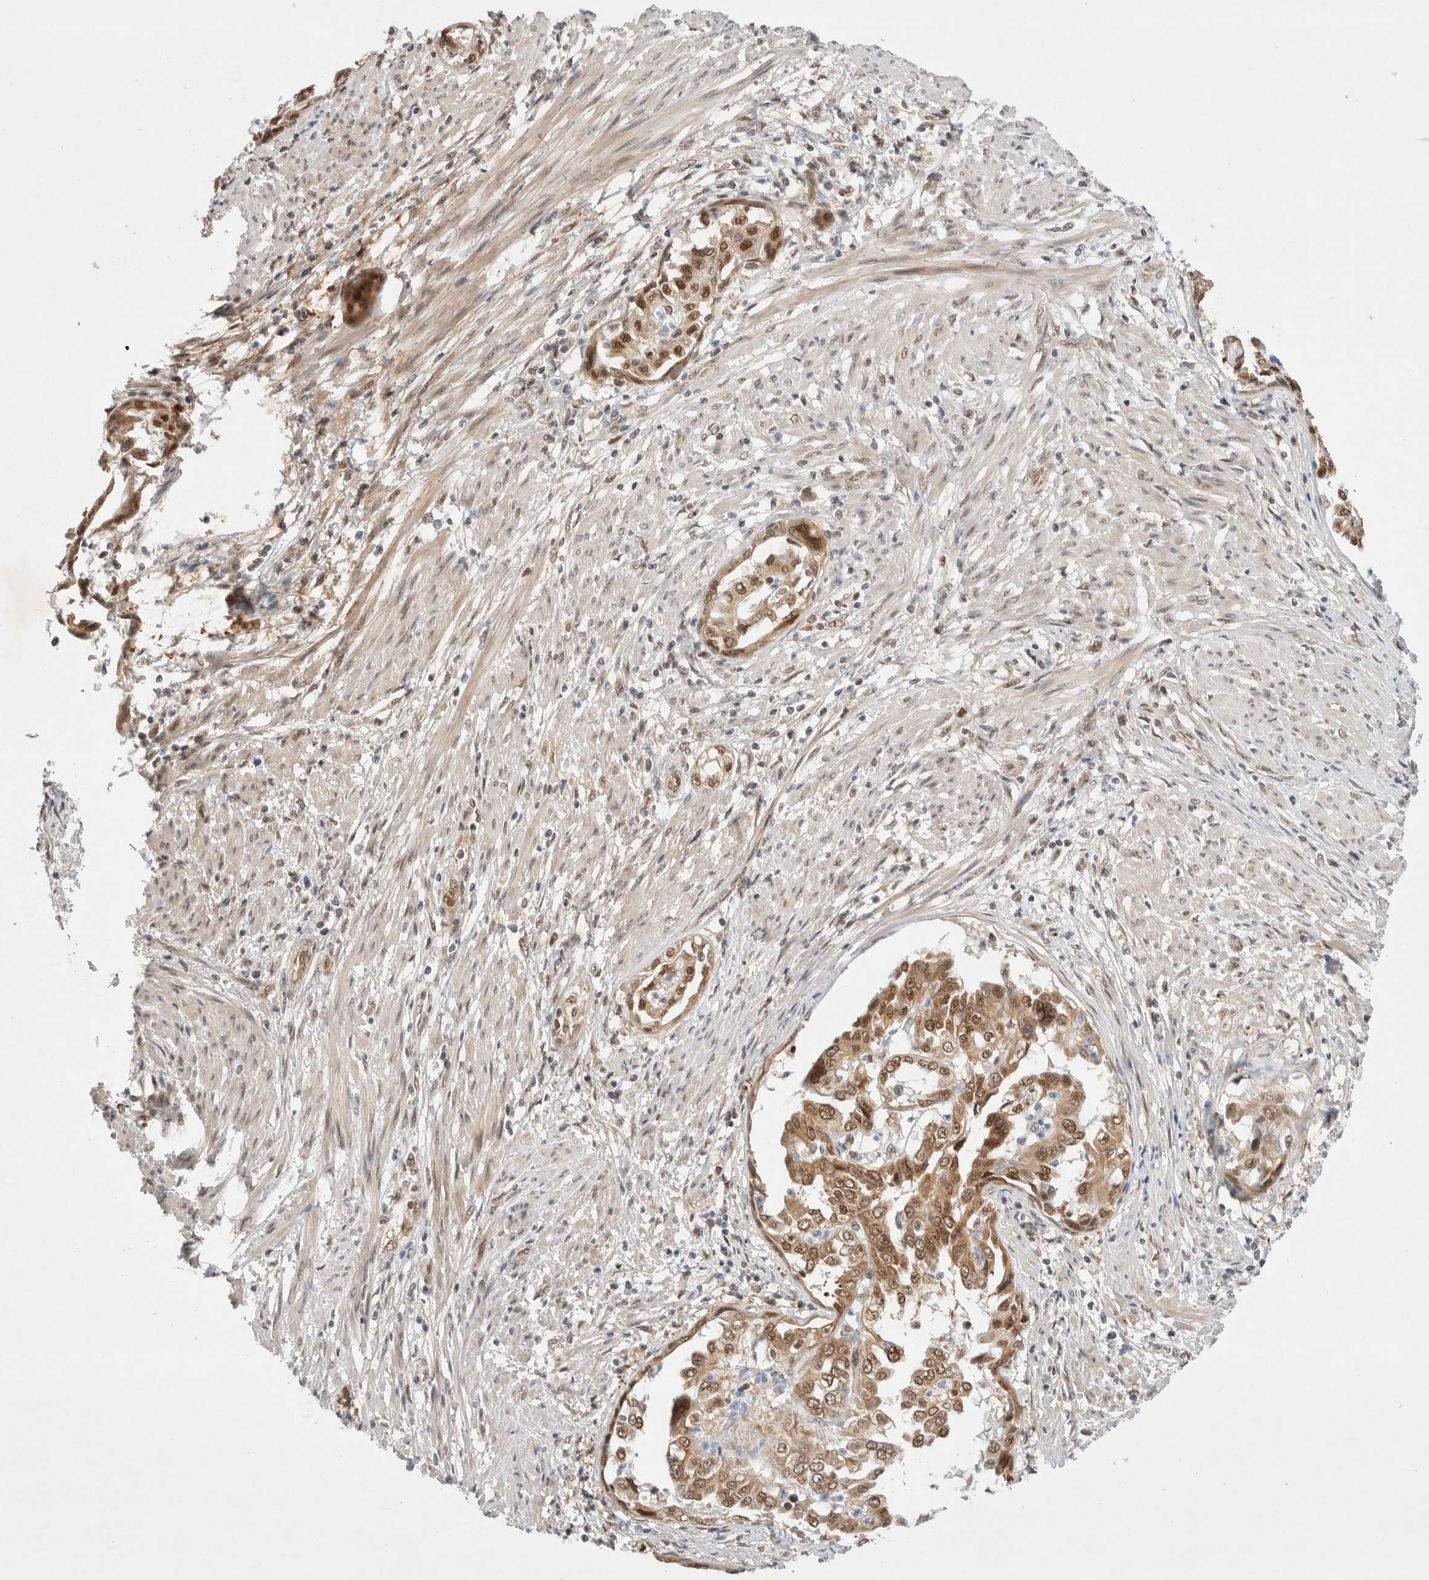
{"staining": {"intensity": "moderate", "quantity": ">75%", "location": "cytoplasmic/membranous,nuclear"}, "tissue": "endometrial cancer", "cell_type": "Tumor cells", "image_type": "cancer", "snomed": [{"axis": "morphology", "description": "Adenocarcinoma, NOS"}, {"axis": "topography", "description": "Endometrium"}], "caption": "Adenocarcinoma (endometrial) tissue demonstrates moderate cytoplasmic/membranous and nuclear staining in about >75% of tumor cells, visualized by immunohistochemistry.", "gene": "GTF2I", "patient": {"sex": "female", "age": 85}}